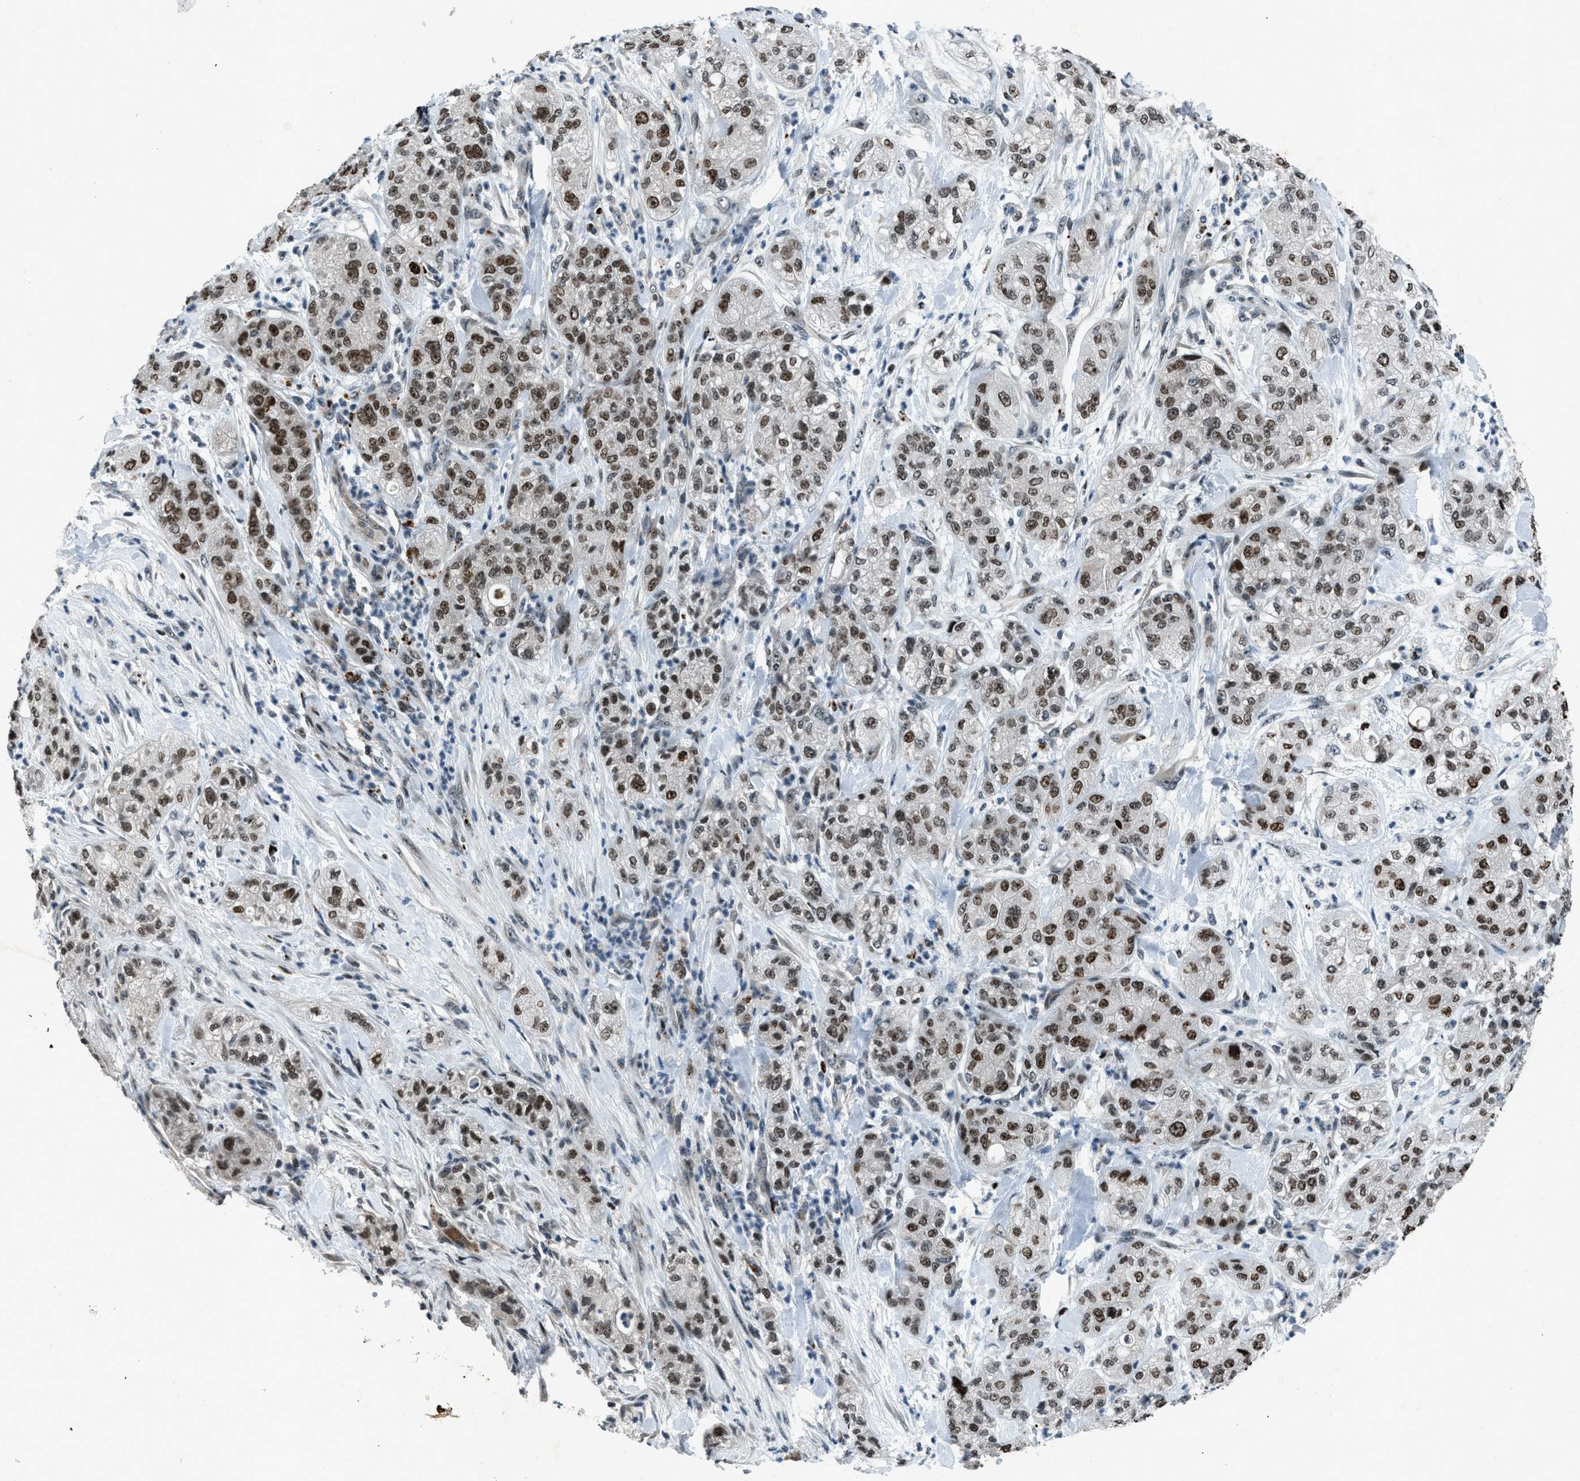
{"staining": {"intensity": "moderate", "quantity": ">75%", "location": "nuclear"}, "tissue": "pancreatic cancer", "cell_type": "Tumor cells", "image_type": "cancer", "snomed": [{"axis": "morphology", "description": "Adenocarcinoma, NOS"}, {"axis": "topography", "description": "Pancreas"}], "caption": "Pancreatic adenocarcinoma was stained to show a protein in brown. There is medium levels of moderate nuclear staining in about >75% of tumor cells.", "gene": "ADCY1", "patient": {"sex": "female", "age": 78}}